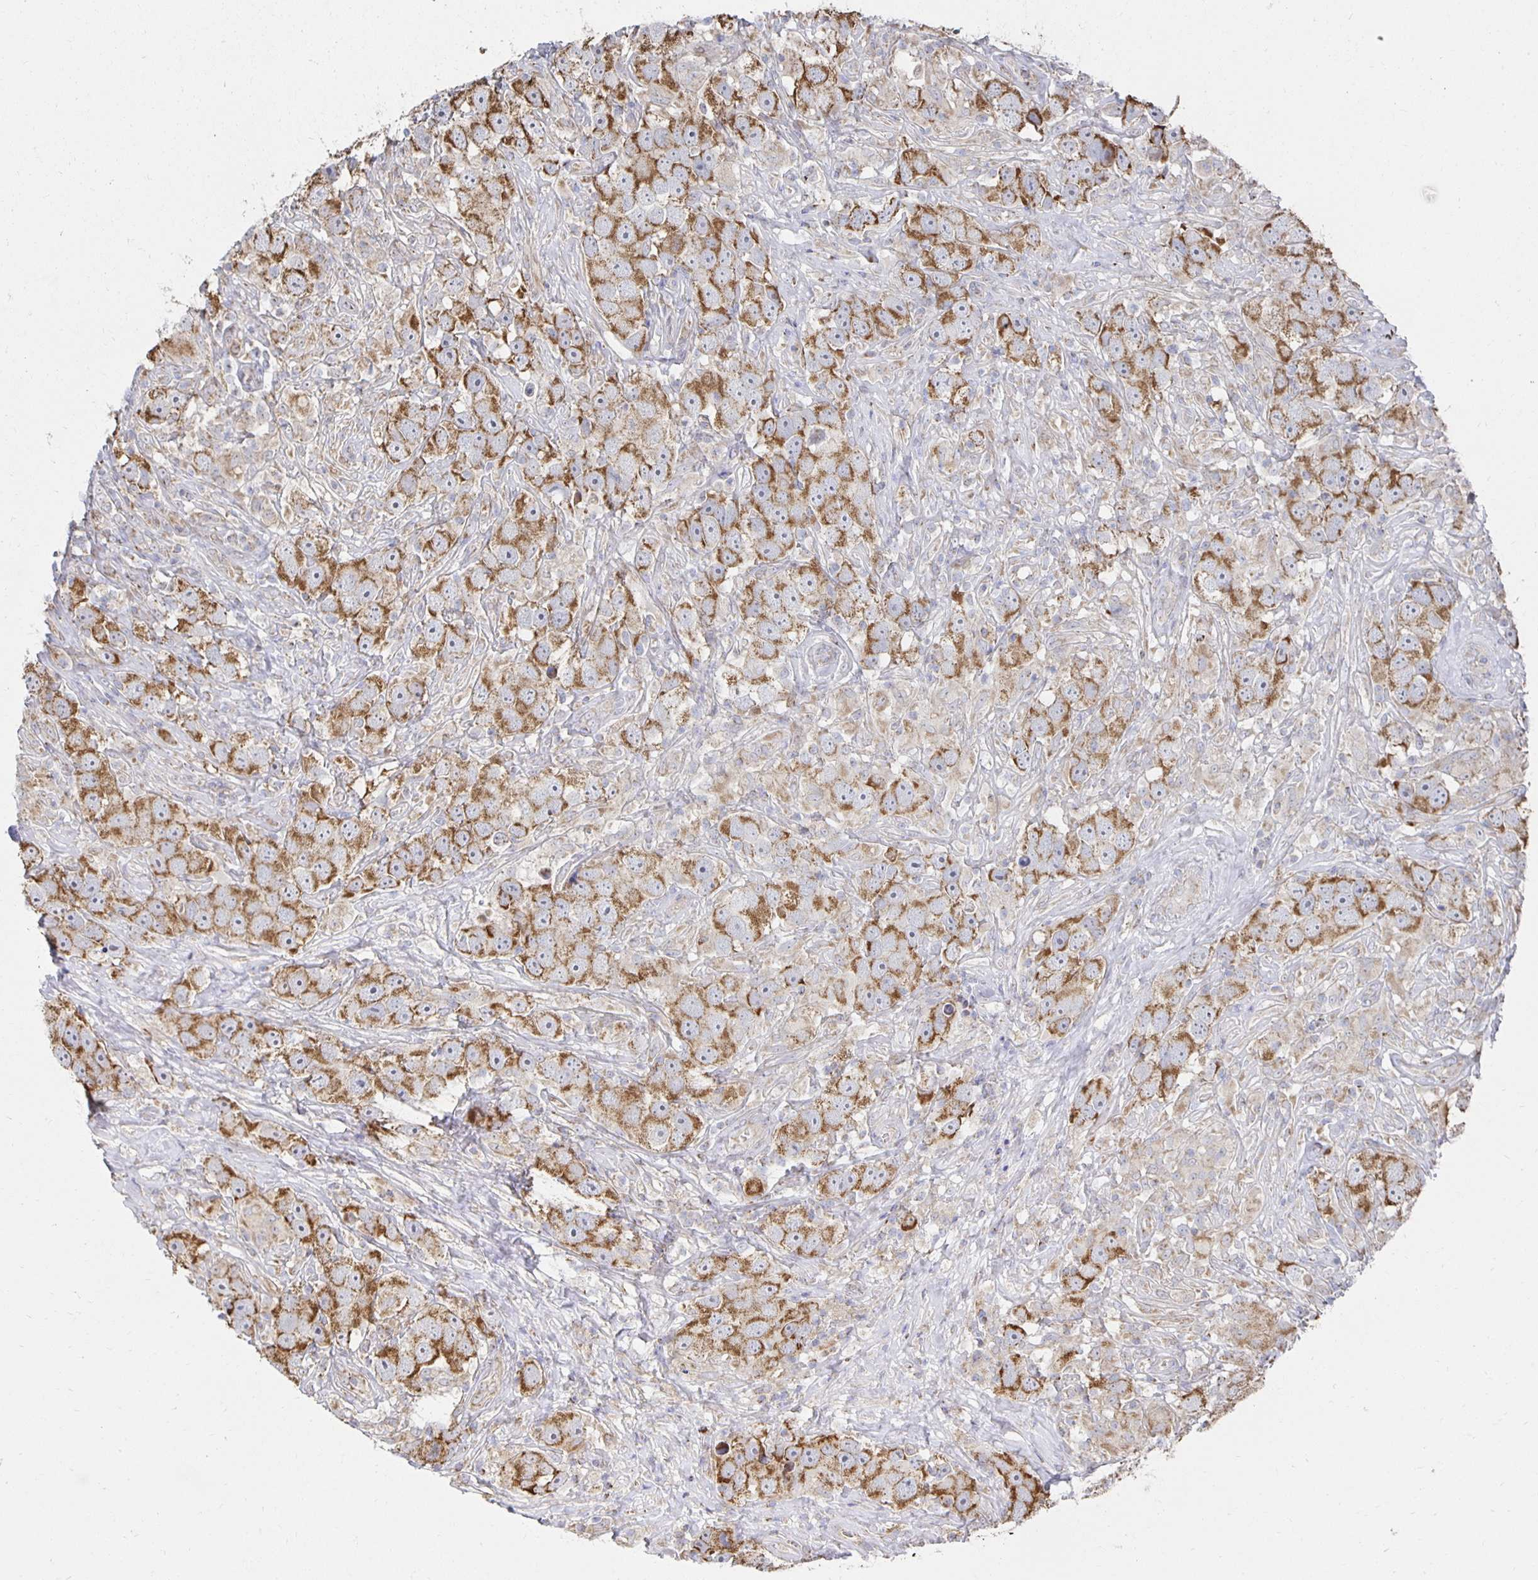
{"staining": {"intensity": "moderate", "quantity": ">75%", "location": "cytoplasmic/membranous"}, "tissue": "testis cancer", "cell_type": "Tumor cells", "image_type": "cancer", "snomed": [{"axis": "morphology", "description": "Seminoma, NOS"}, {"axis": "topography", "description": "Testis"}], "caption": "Protein expression analysis of human testis cancer reveals moderate cytoplasmic/membranous staining in approximately >75% of tumor cells.", "gene": "NKX2-8", "patient": {"sex": "male", "age": 49}}